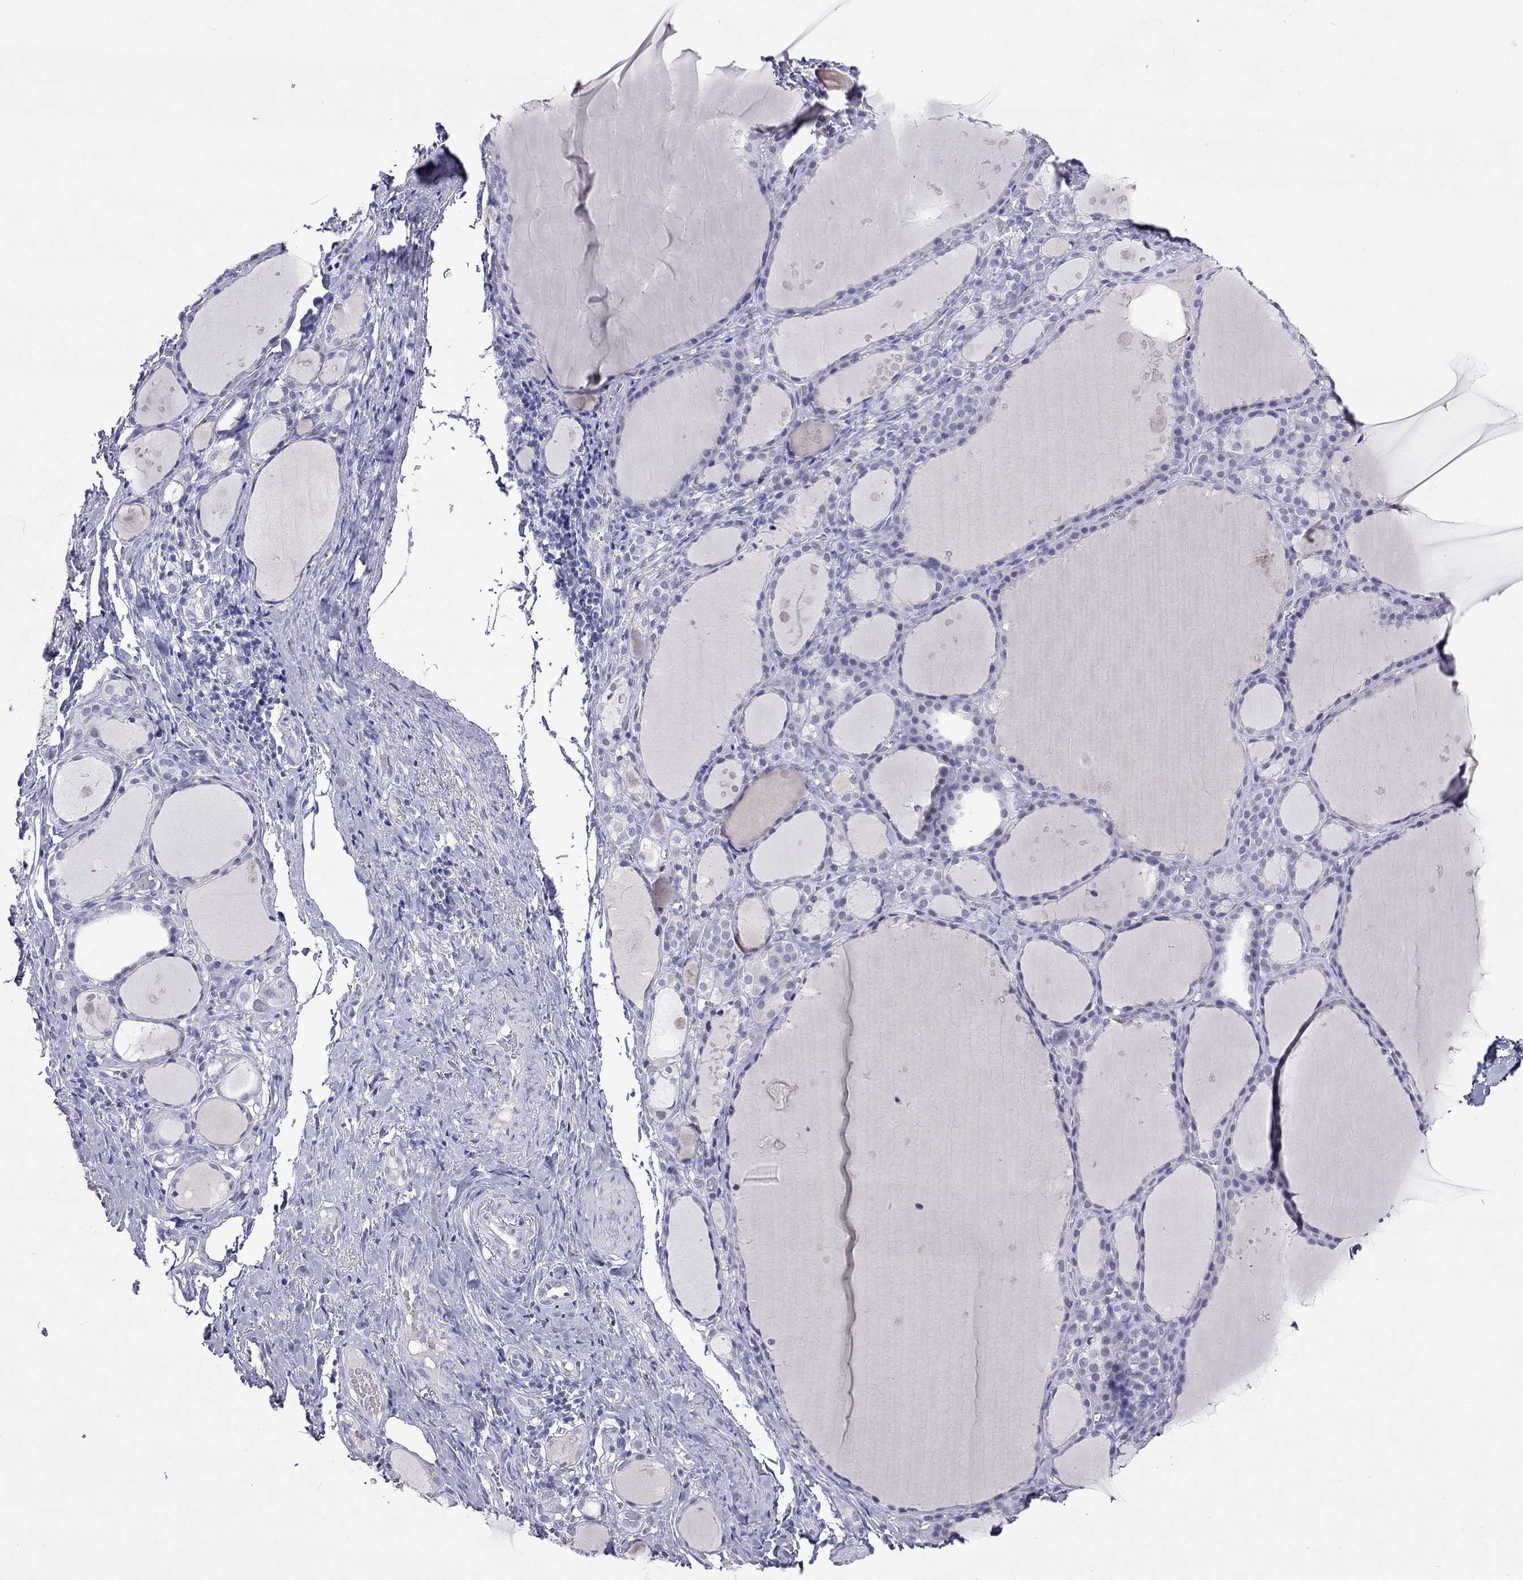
{"staining": {"intensity": "negative", "quantity": "none", "location": "none"}, "tissue": "thyroid gland", "cell_type": "Glandular cells", "image_type": "normal", "snomed": [{"axis": "morphology", "description": "Normal tissue, NOS"}, {"axis": "topography", "description": "Thyroid gland"}], "caption": "Immunohistochemical staining of unremarkable thyroid gland displays no significant staining in glandular cells. (DAB (3,3'-diaminobenzidine) IHC visualized using brightfield microscopy, high magnification).", "gene": "JHY", "patient": {"sex": "male", "age": 68}}